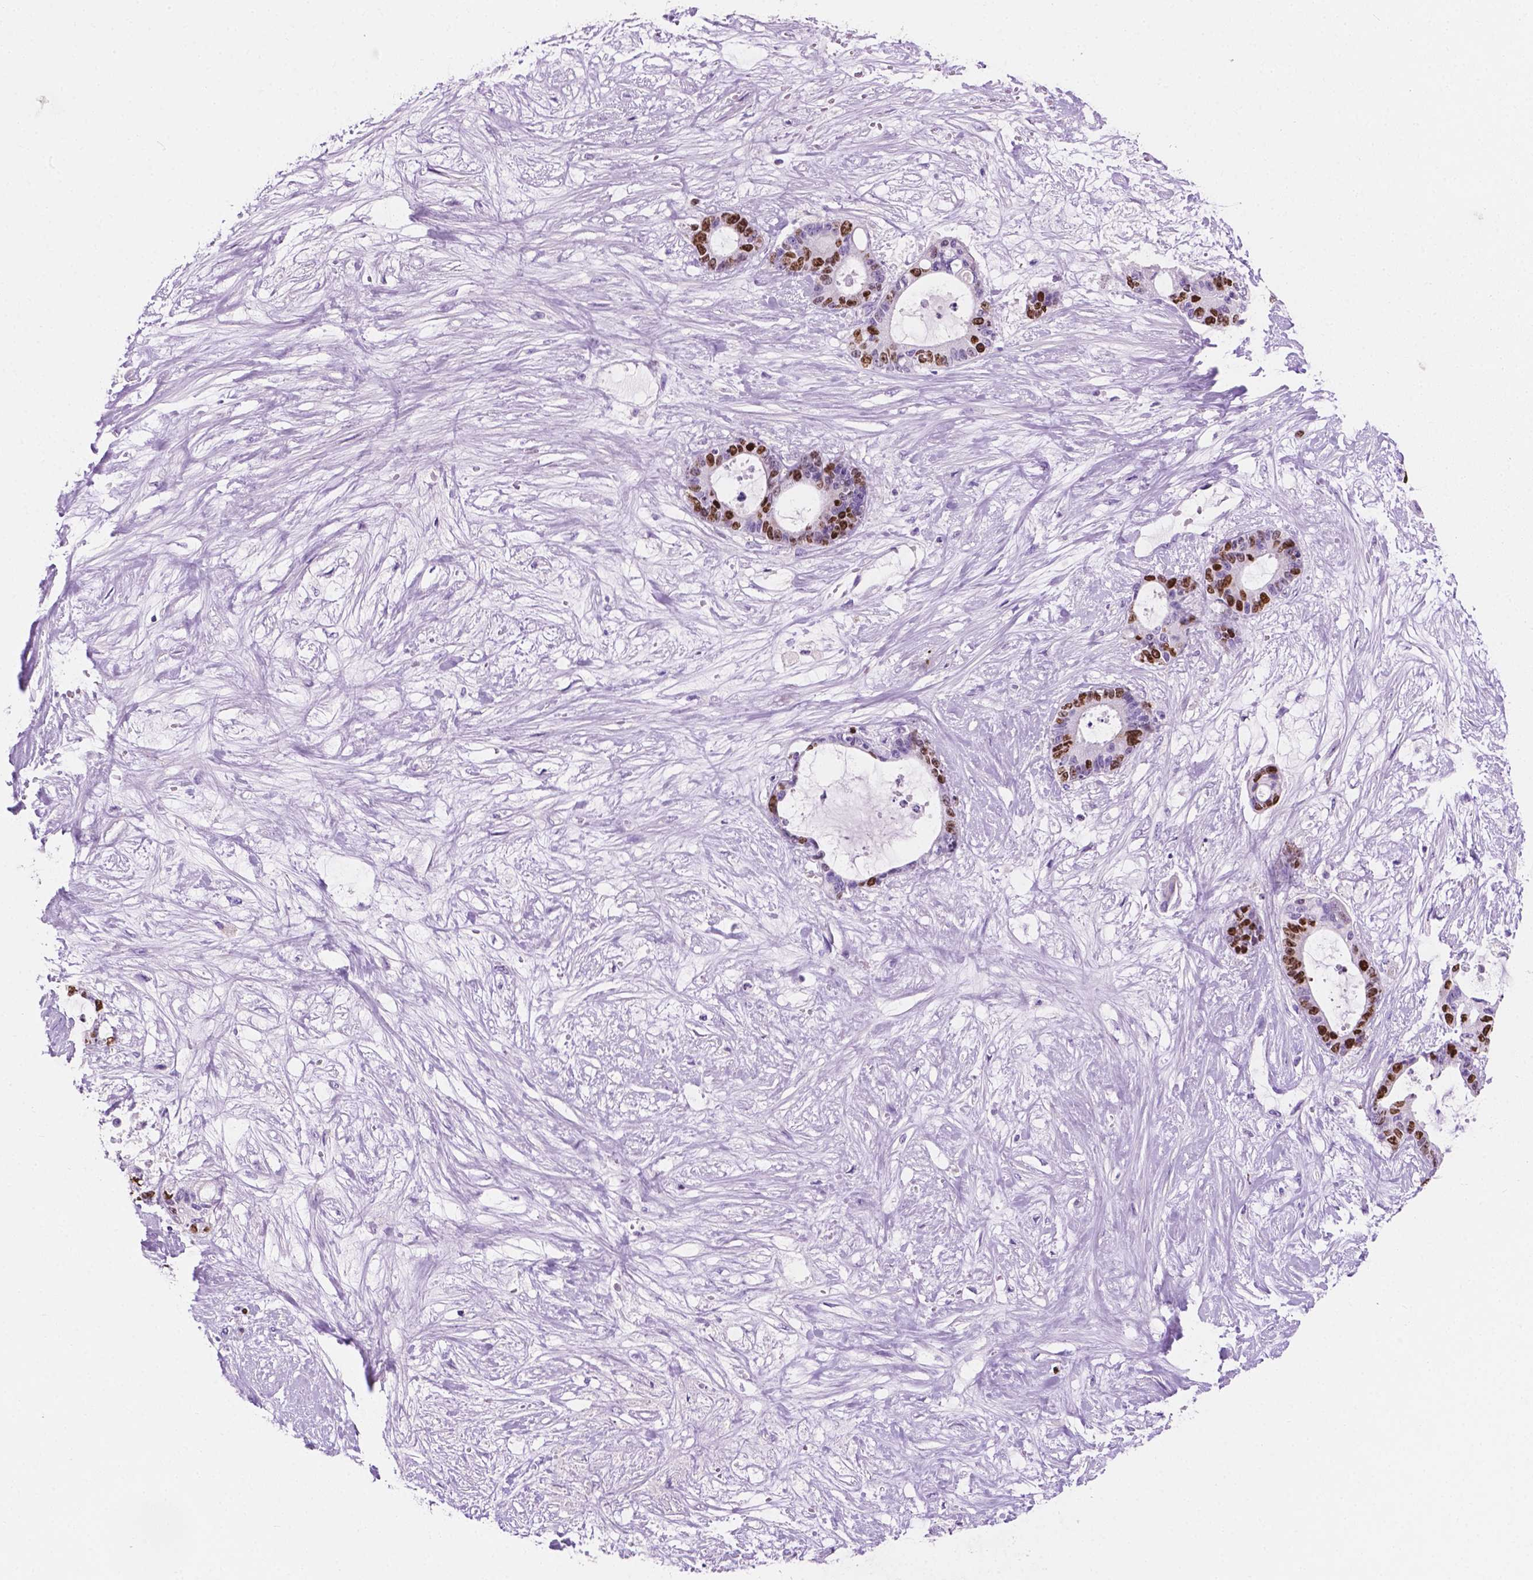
{"staining": {"intensity": "strong", "quantity": "25%-75%", "location": "nuclear"}, "tissue": "liver cancer", "cell_type": "Tumor cells", "image_type": "cancer", "snomed": [{"axis": "morphology", "description": "Normal tissue, NOS"}, {"axis": "morphology", "description": "Cholangiocarcinoma"}, {"axis": "topography", "description": "Liver"}, {"axis": "topography", "description": "Peripheral nerve tissue"}], "caption": "About 25%-75% of tumor cells in human liver cancer (cholangiocarcinoma) show strong nuclear protein staining as visualized by brown immunohistochemical staining.", "gene": "SIAH2", "patient": {"sex": "female", "age": 73}}